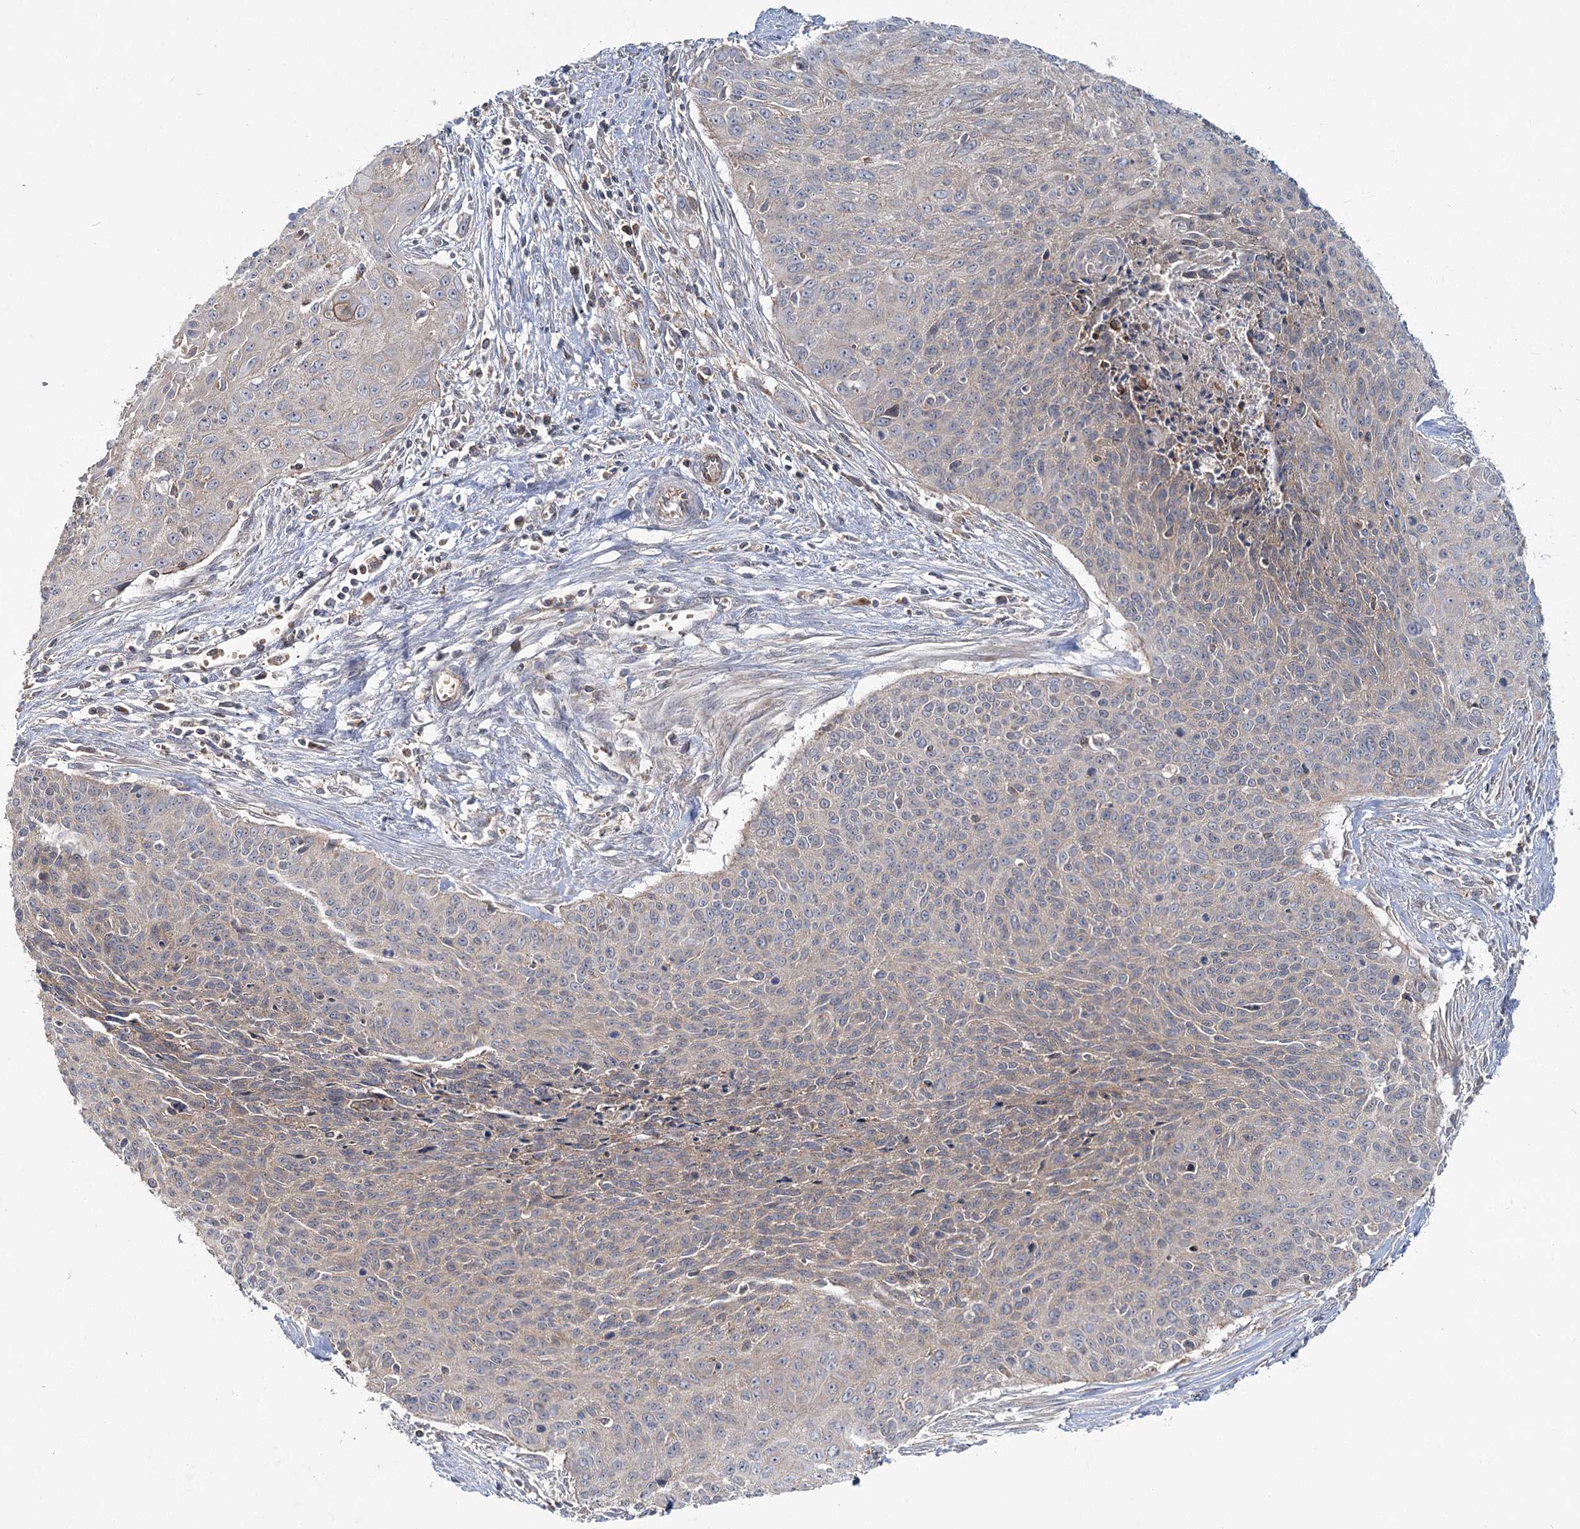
{"staining": {"intensity": "negative", "quantity": "none", "location": "none"}, "tissue": "cervical cancer", "cell_type": "Tumor cells", "image_type": "cancer", "snomed": [{"axis": "morphology", "description": "Squamous cell carcinoma, NOS"}, {"axis": "topography", "description": "Cervix"}], "caption": "A micrograph of human cervical cancer (squamous cell carcinoma) is negative for staining in tumor cells.", "gene": "PCBD2", "patient": {"sex": "female", "age": 55}}